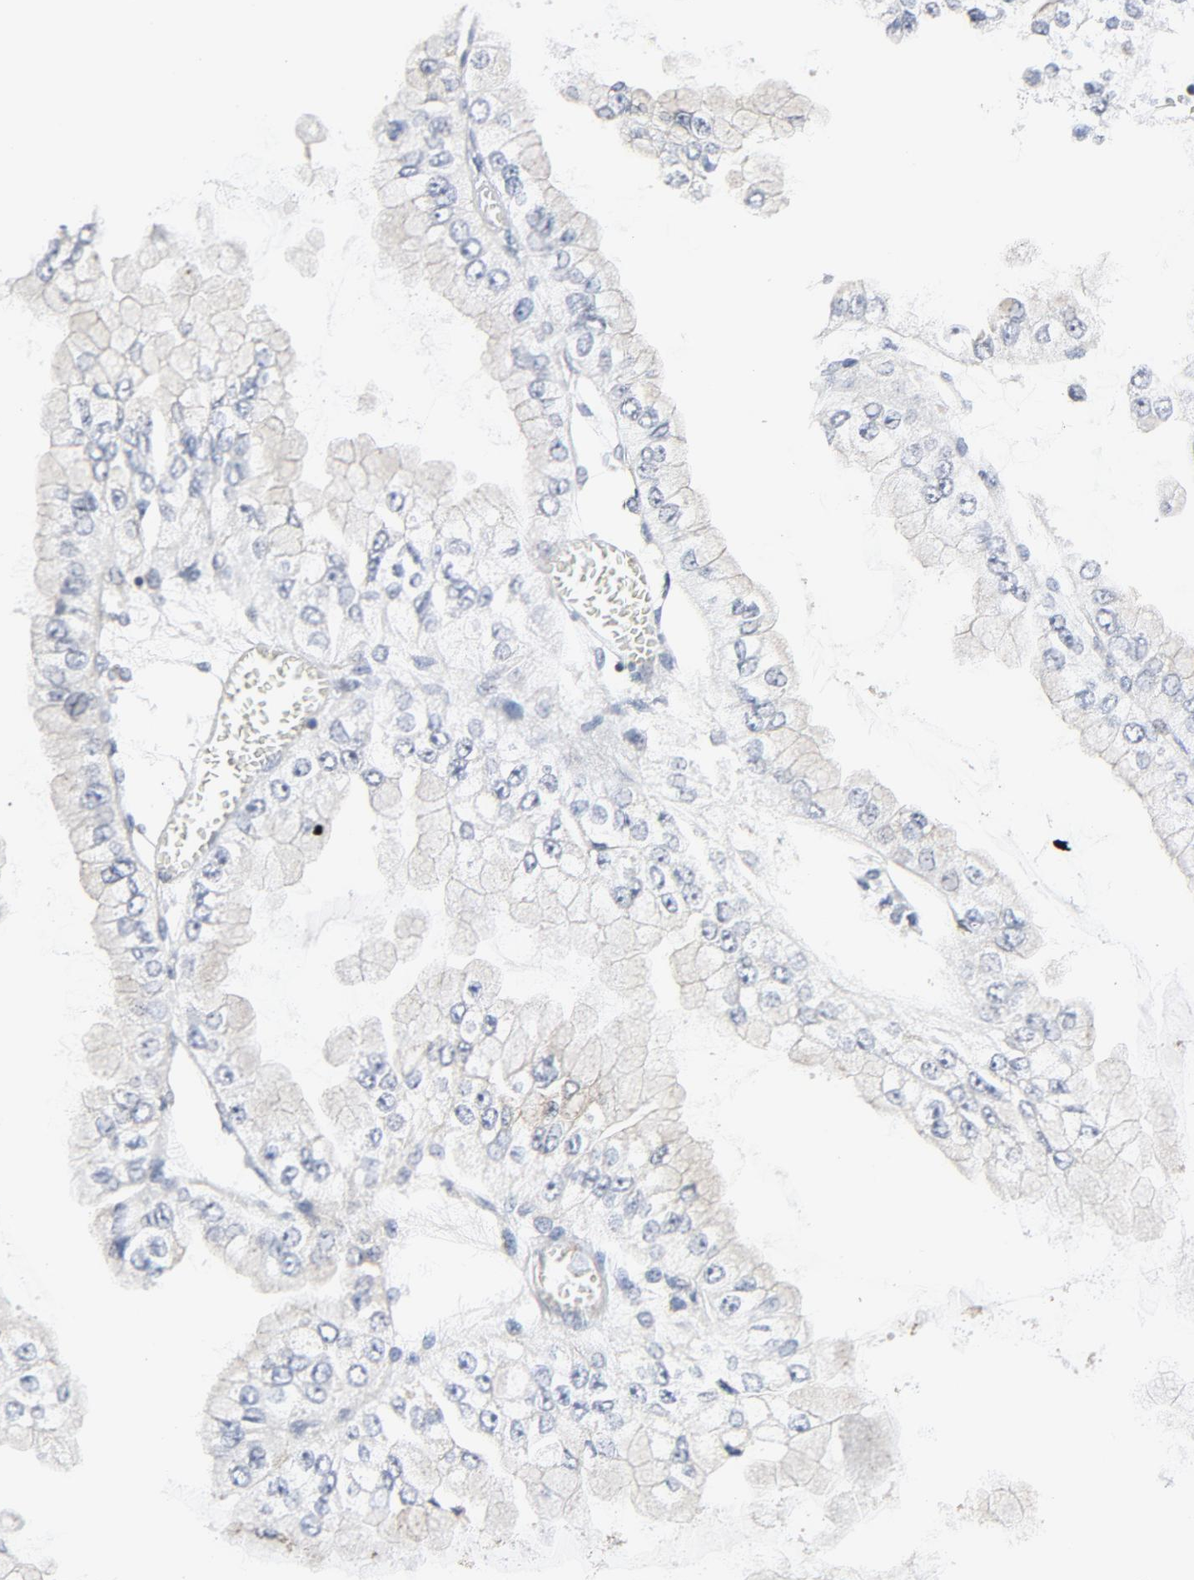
{"staining": {"intensity": "weak", "quantity": "25%-75%", "location": "cytoplasmic/membranous"}, "tissue": "liver cancer", "cell_type": "Tumor cells", "image_type": "cancer", "snomed": [{"axis": "morphology", "description": "Cholangiocarcinoma"}, {"axis": "topography", "description": "Liver"}], "caption": "A histopathology image of cholangiocarcinoma (liver) stained for a protein demonstrates weak cytoplasmic/membranous brown staining in tumor cells.", "gene": "C14orf119", "patient": {"sex": "female", "age": 79}}